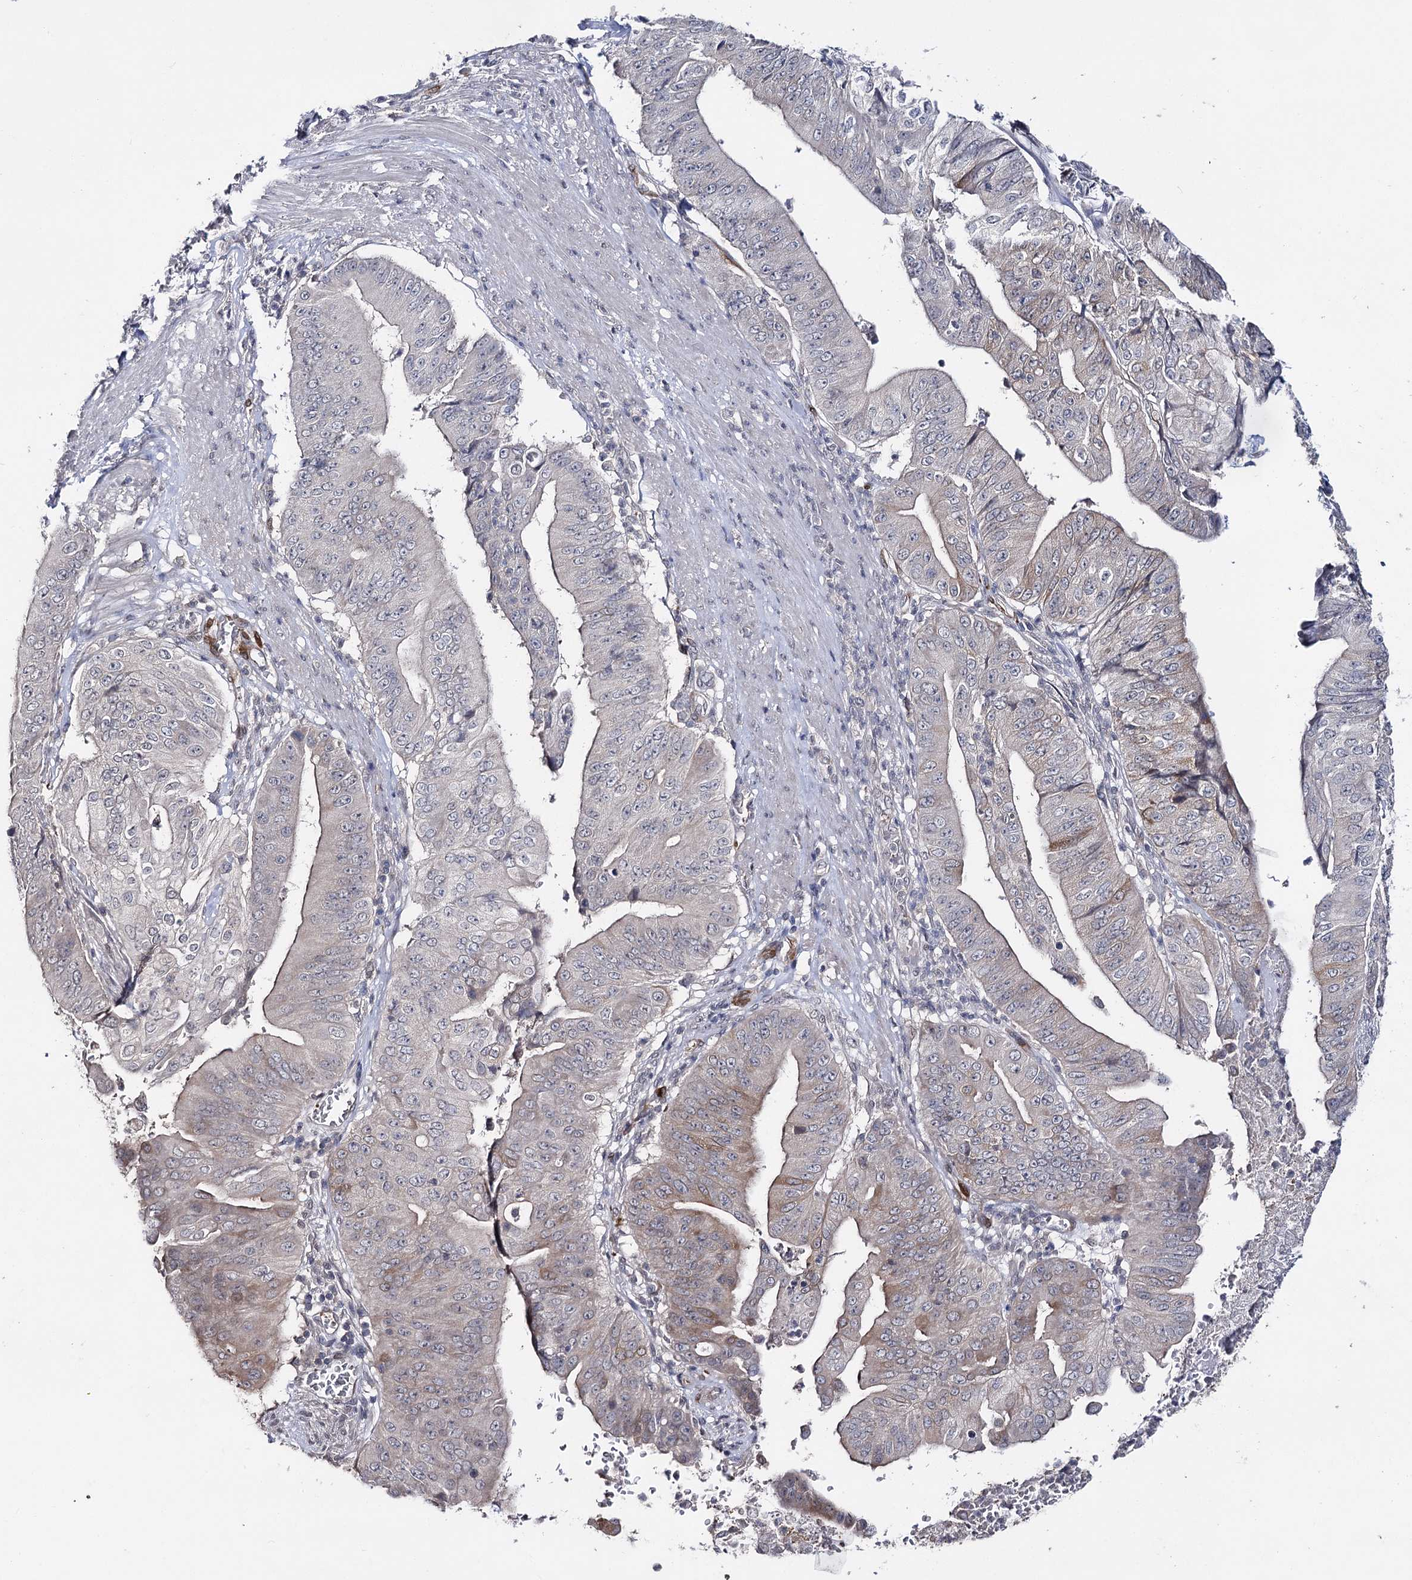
{"staining": {"intensity": "moderate", "quantity": "<25%", "location": "cytoplasmic/membranous"}, "tissue": "pancreatic cancer", "cell_type": "Tumor cells", "image_type": "cancer", "snomed": [{"axis": "morphology", "description": "Adenocarcinoma, NOS"}, {"axis": "topography", "description": "Pancreas"}], "caption": "Pancreatic cancer (adenocarcinoma) tissue demonstrates moderate cytoplasmic/membranous positivity in approximately <25% of tumor cells", "gene": "HSD11B2", "patient": {"sex": "female", "age": 77}}